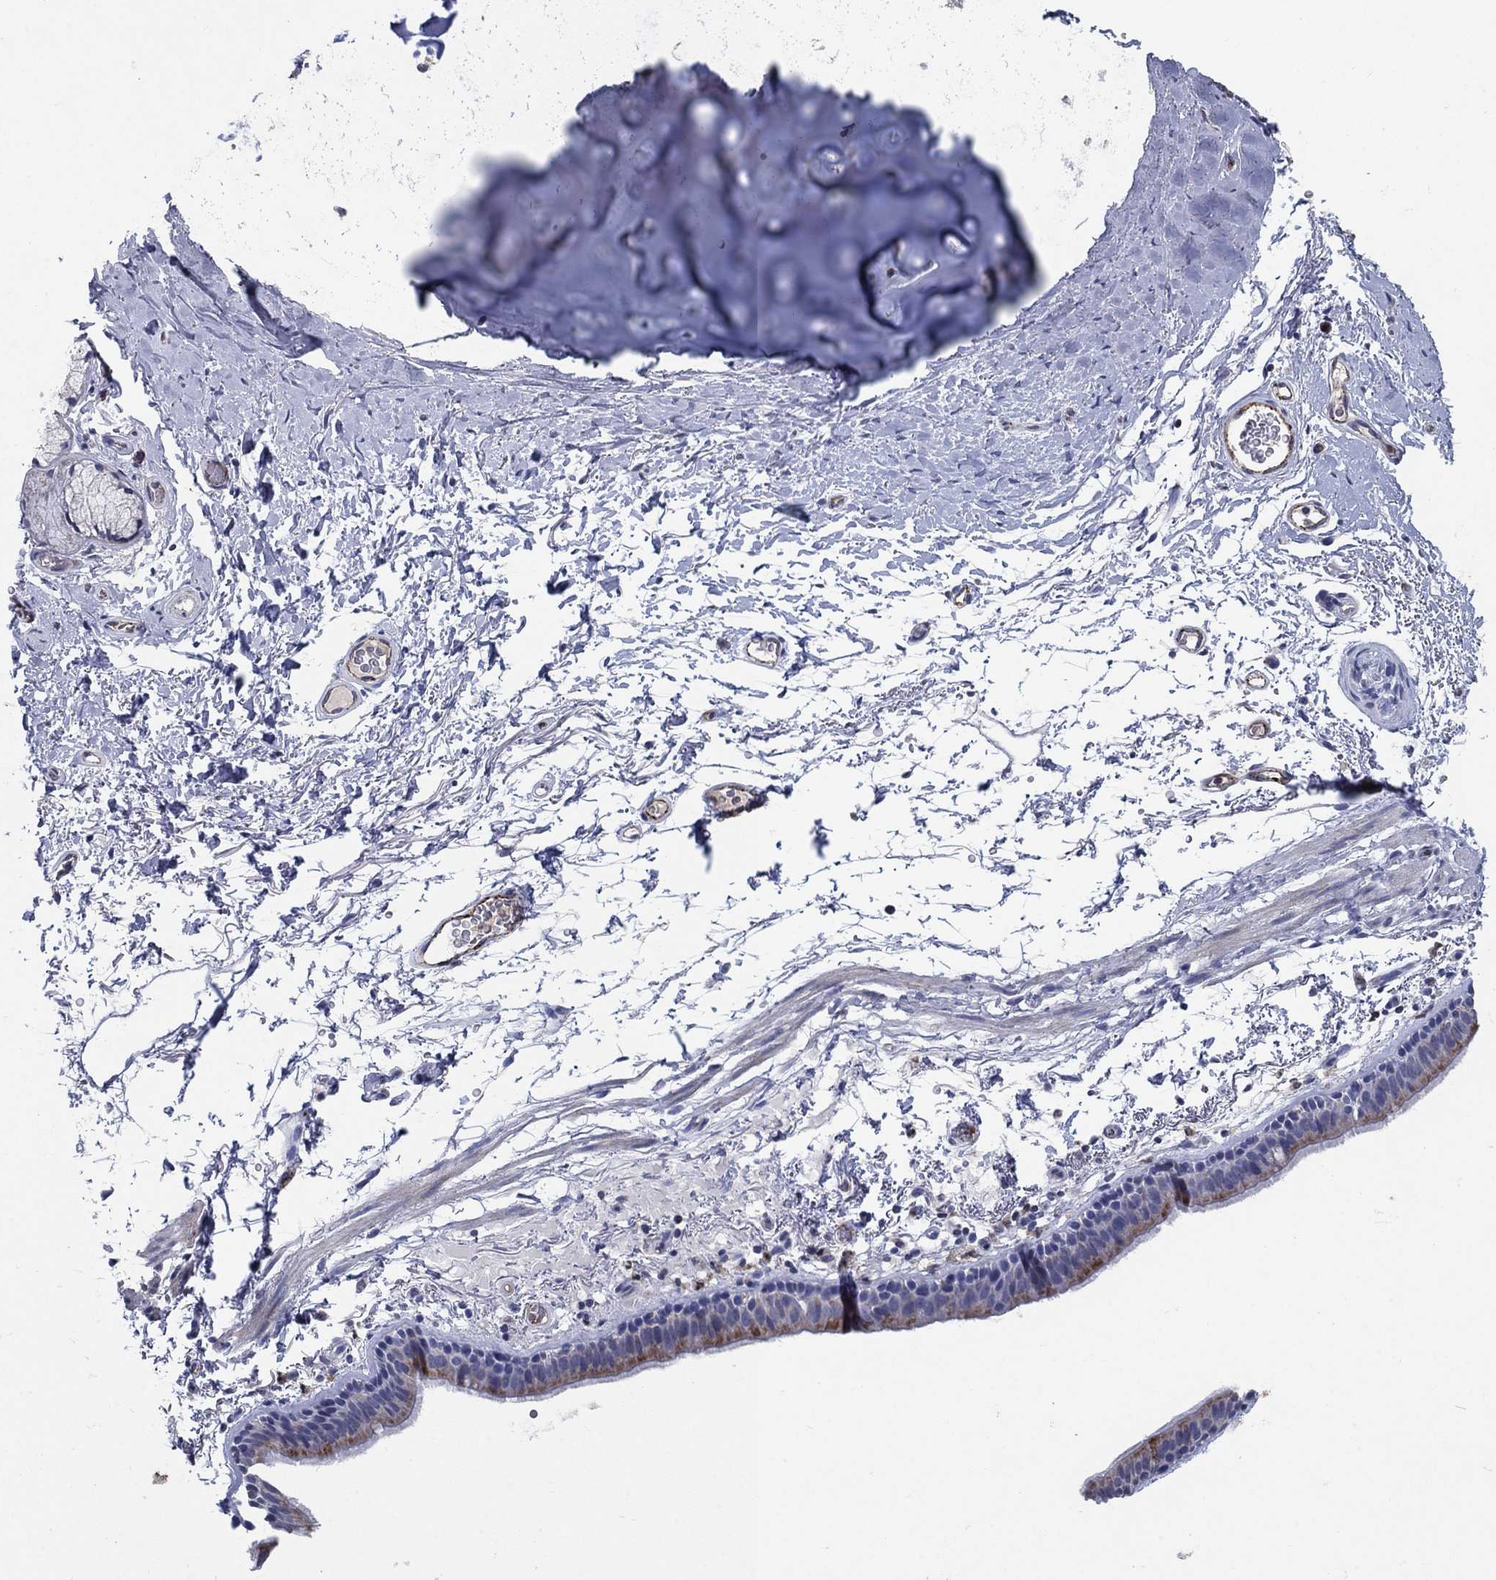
{"staining": {"intensity": "moderate", "quantity": "<25%", "location": "cytoplasmic/membranous"}, "tissue": "bronchus", "cell_type": "Respiratory epithelial cells", "image_type": "normal", "snomed": [{"axis": "morphology", "description": "Normal tissue, NOS"}, {"axis": "topography", "description": "Lymph node"}, {"axis": "topography", "description": "Bronchus"}], "caption": "Benign bronchus demonstrates moderate cytoplasmic/membranous staining in approximately <25% of respiratory epithelial cells, visualized by immunohistochemistry.", "gene": "TINAG", "patient": {"sex": "female", "age": 70}}